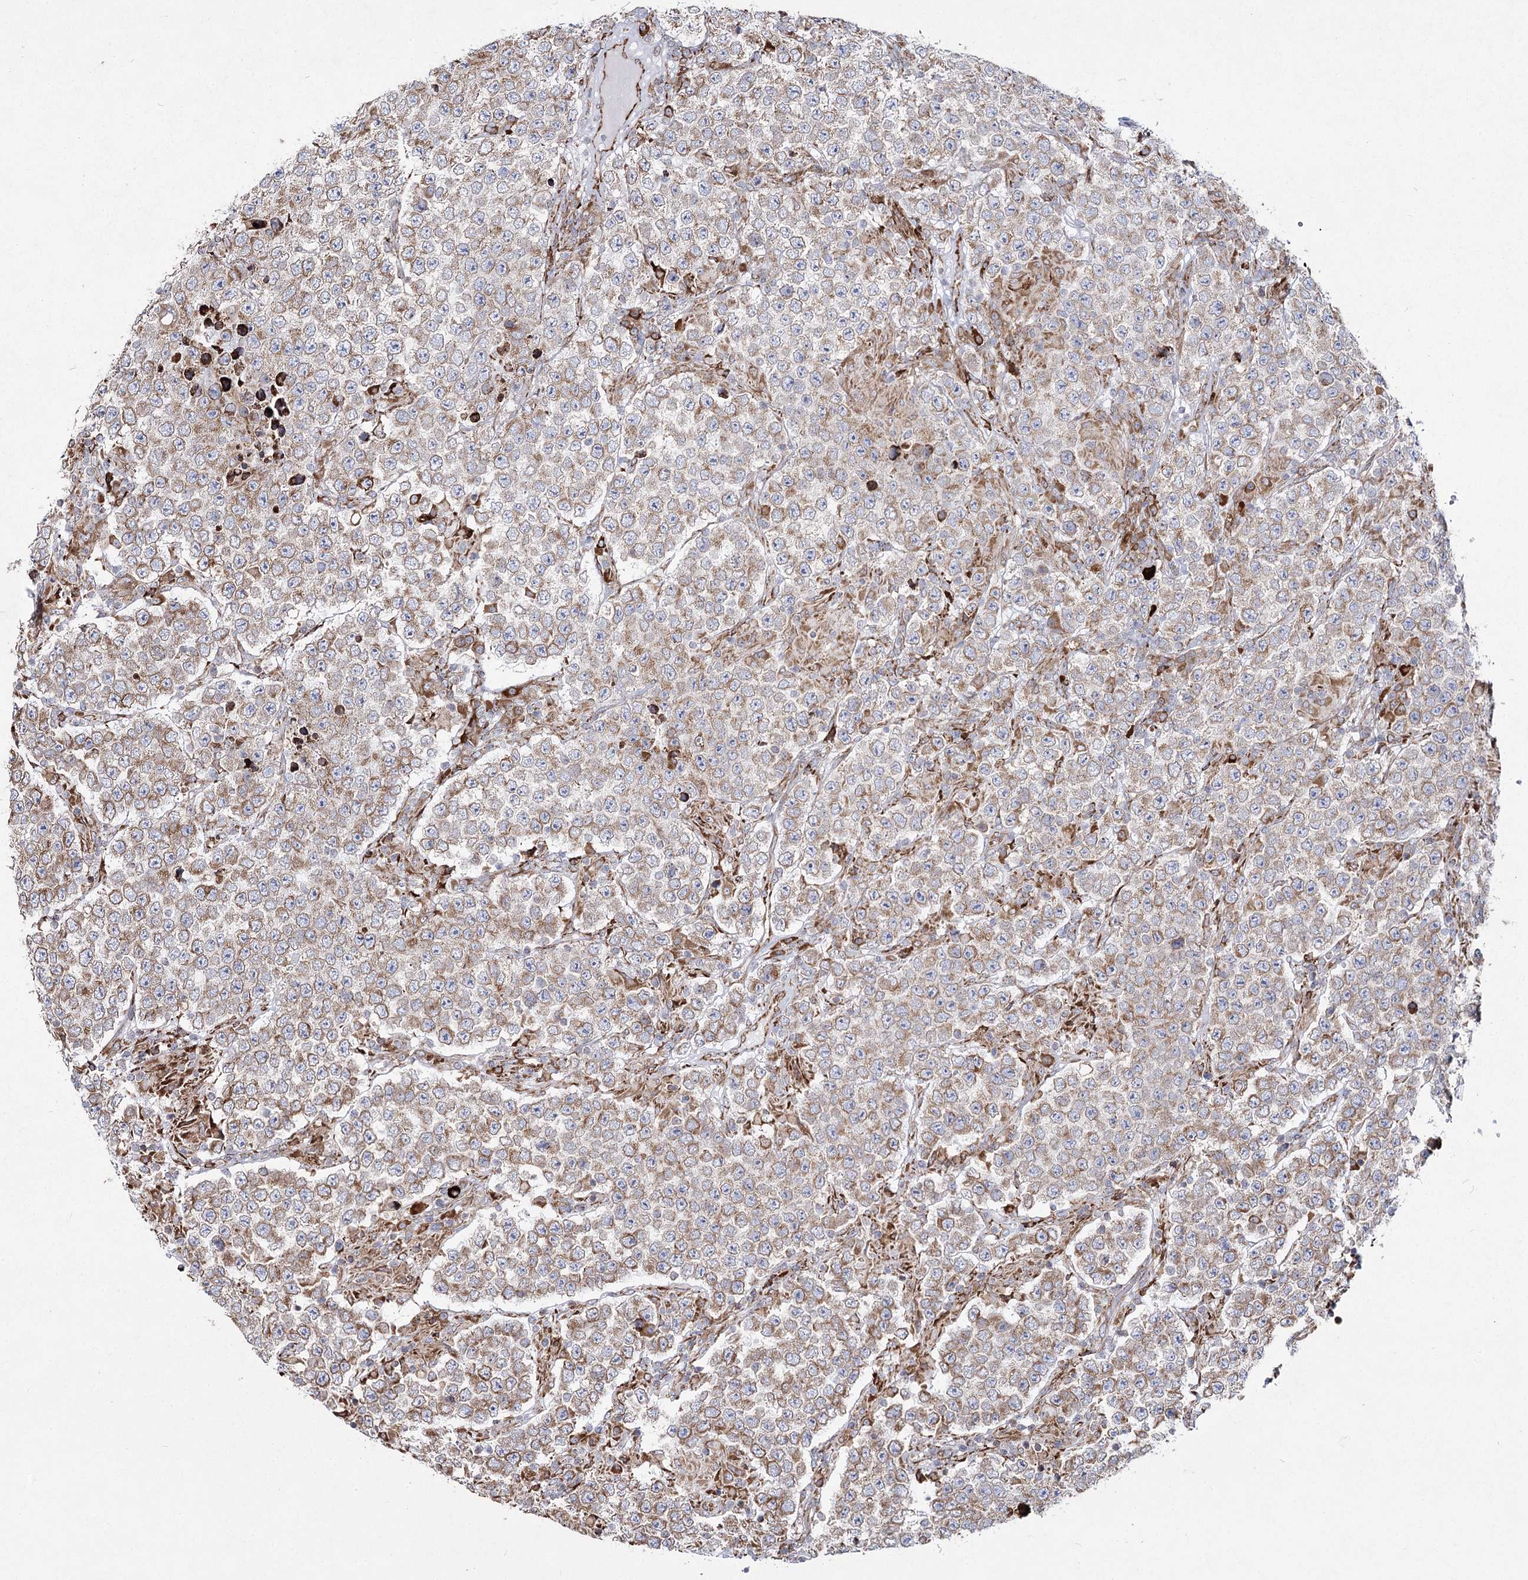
{"staining": {"intensity": "weak", "quantity": "25%-75%", "location": "cytoplasmic/membranous"}, "tissue": "testis cancer", "cell_type": "Tumor cells", "image_type": "cancer", "snomed": [{"axis": "morphology", "description": "Normal tissue, NOS"}, {"axis": "morphology", "description": "Urothelial carcinoma, High grade"}, {"axis": "morphology", "description": "Seminoma, NOS"}, {"axis": "morphology", "description": "Carcinoma, Embryonal, NOS"}, {"axis": "topography", "description": "Urinary bladder"}, {"axis": "topography", "description": "Testis"}], "caption": "This is an image of immunohistochemistry (IHC) staining of embryonal carcinoma (testis), which shows weak positivity in the cytoplasmic/membranous of tumor cells.", "gene": "NHLRC2", "patient": {"sex": "male", "age": 41}}